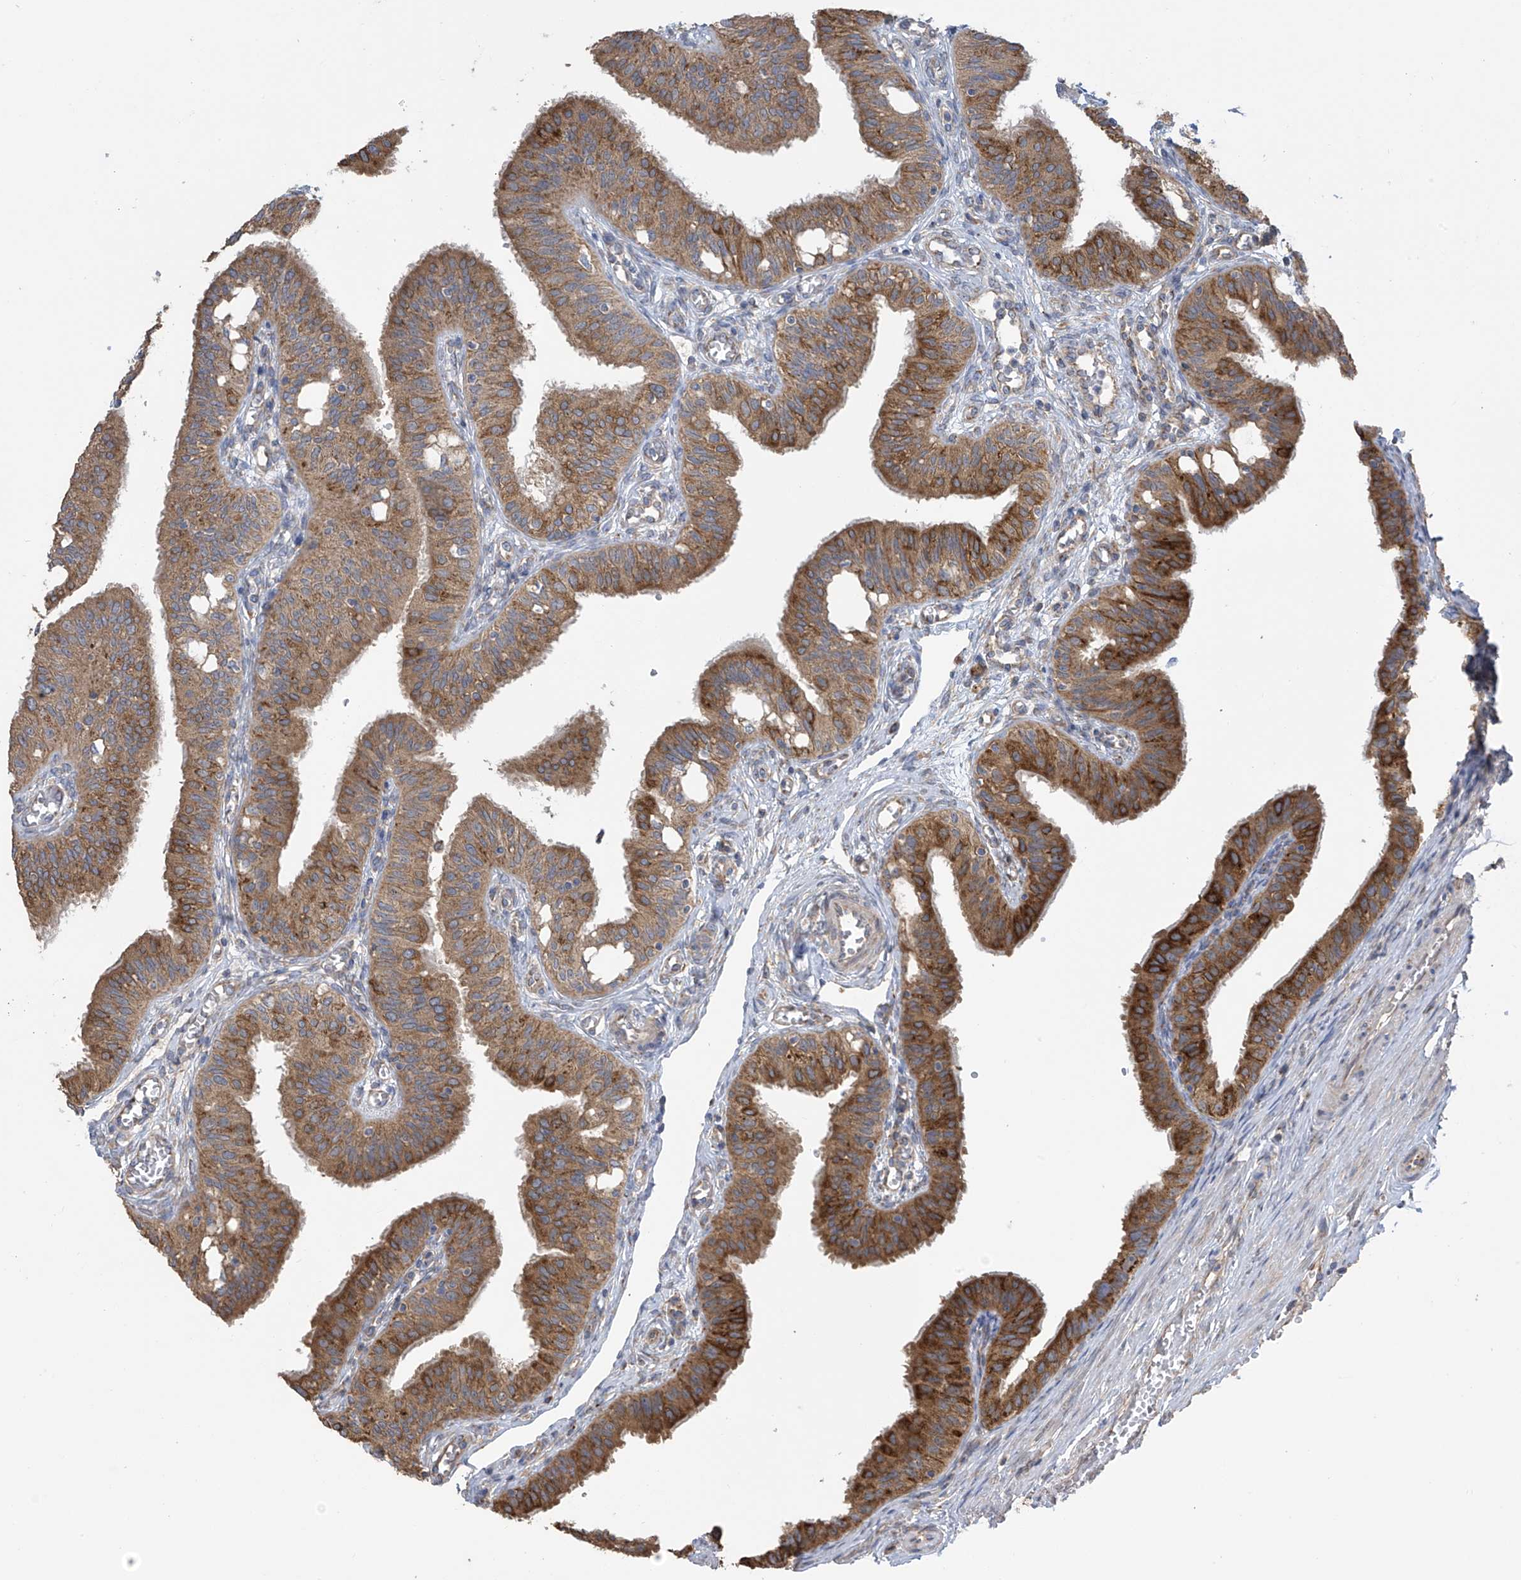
{"staining": {"intensity": "moderate", "quantity": ">75%", "location": "cytoplasmic/membranous"}, "tissue": "fallopian tube", "cell_type": "Glandular cells", "image_type": "normal", "snomed": [{"axis": "morphology", "description": "Normal tissue, NOS"}, {"axis": "topography", "description": "Fallopian tube"}, {"axis": "topography", "description": "Ovary"}], "caption": "Immunohistochemistry micrograph of benign human fallopian tube stained for a protein (brown), which demonstrates medium levels of moderate cytoplasmic/membranous staining in about >75% of glandular cells.", "gene": "PNPT1", "patient": {"sex": "female", "age": 42}}